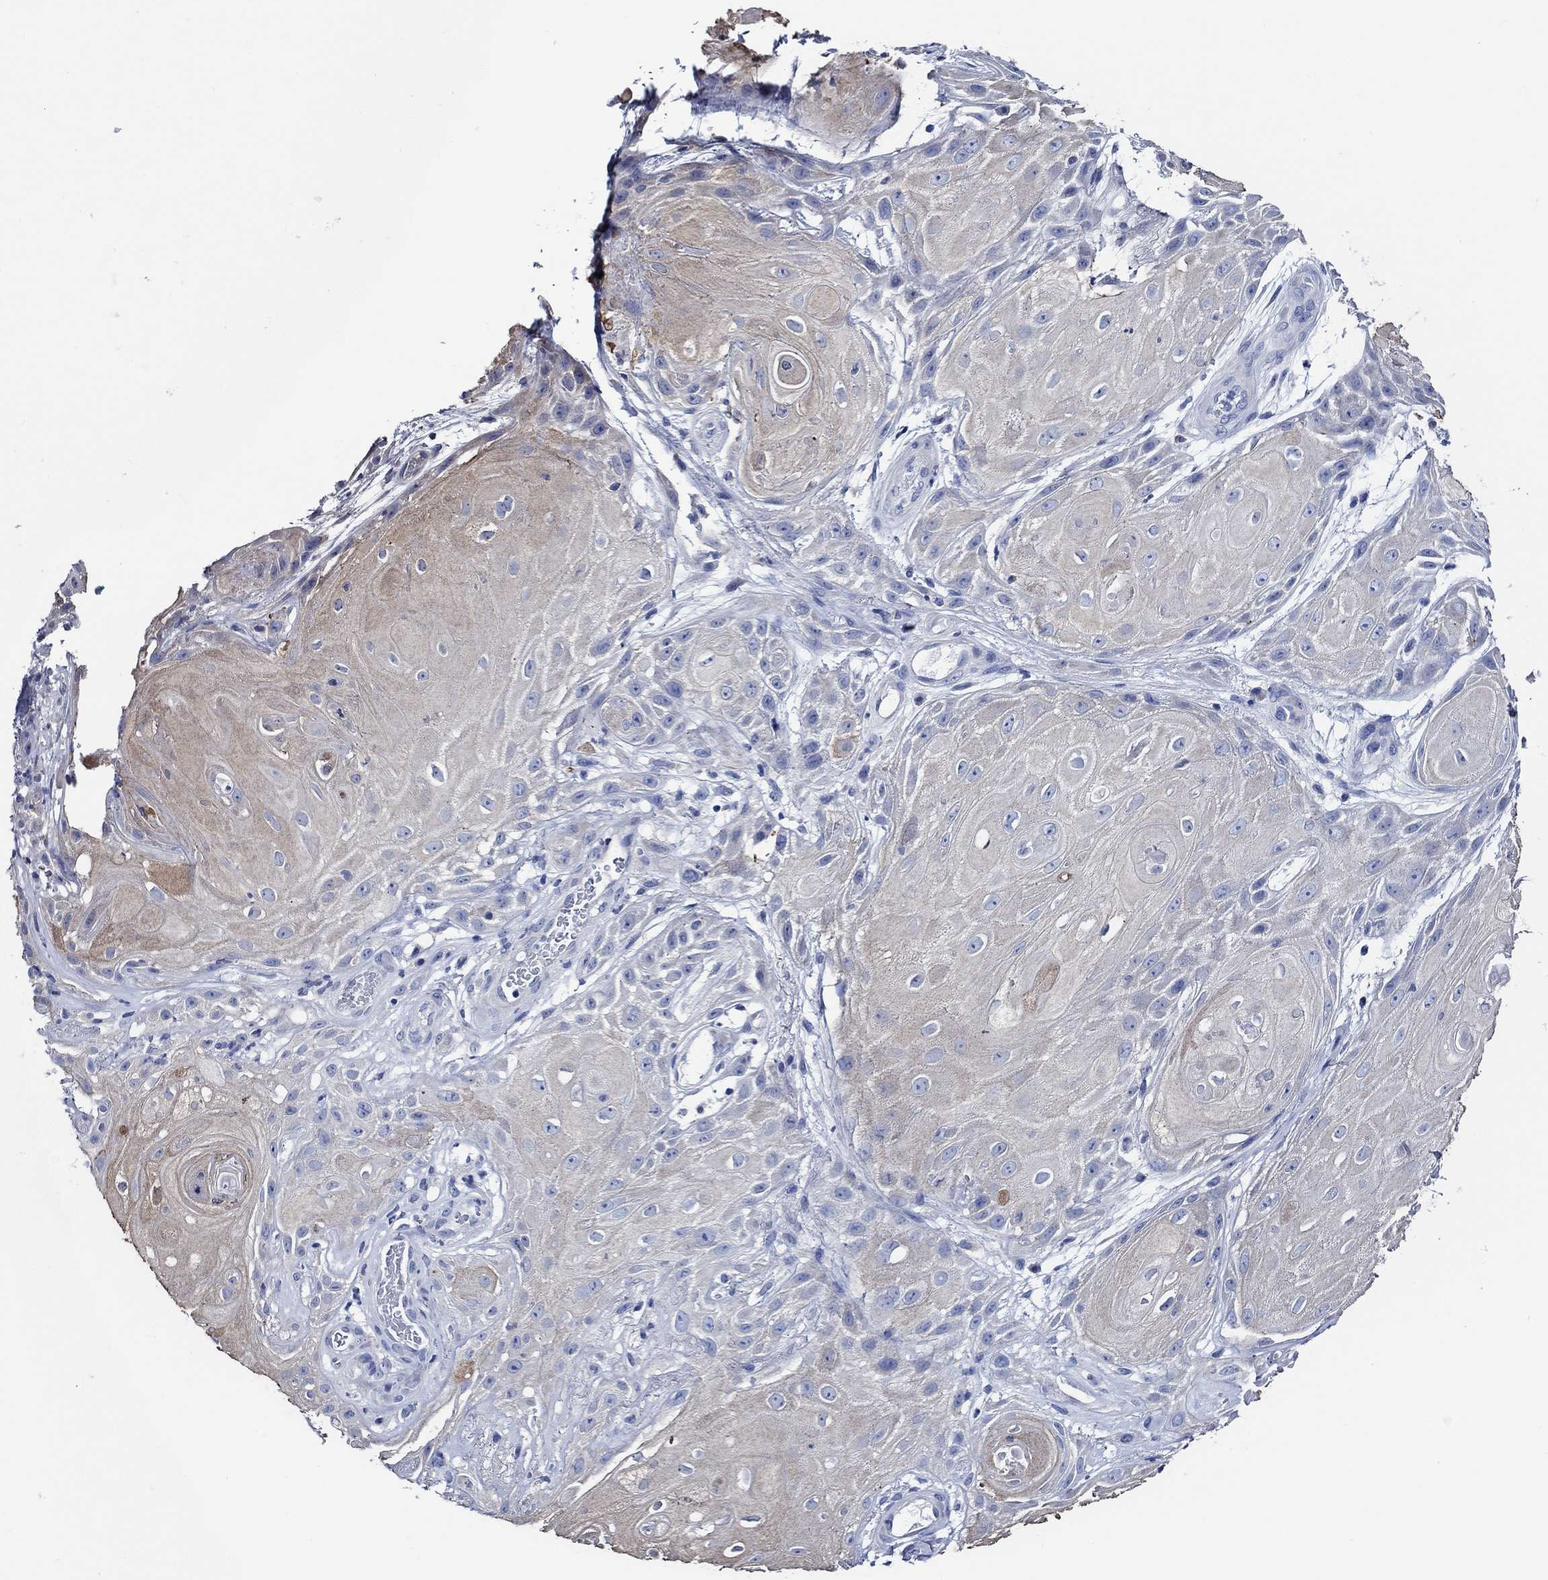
{"staining": {"intensity": "weak", "quantity": "<25%", "location": "cytoplasmic/membranous"}, "tissue": "skin cancer", "cell_type": "Tumor cells", "image_type": "cancer", "snomed": [{"axis": "morphology", "description": "Squamous cell carcinoma, NOS"}, {"axis": "topography", "description": "Skin"}], "caption": "Human skin cancer (squamous cell carcinoma) stained for a protein using immunohistochemistry (IHC) exhibits no positivity in tumor cells.", "gene": "WDR62", "patient": {"sex": "male", "age": 62}}